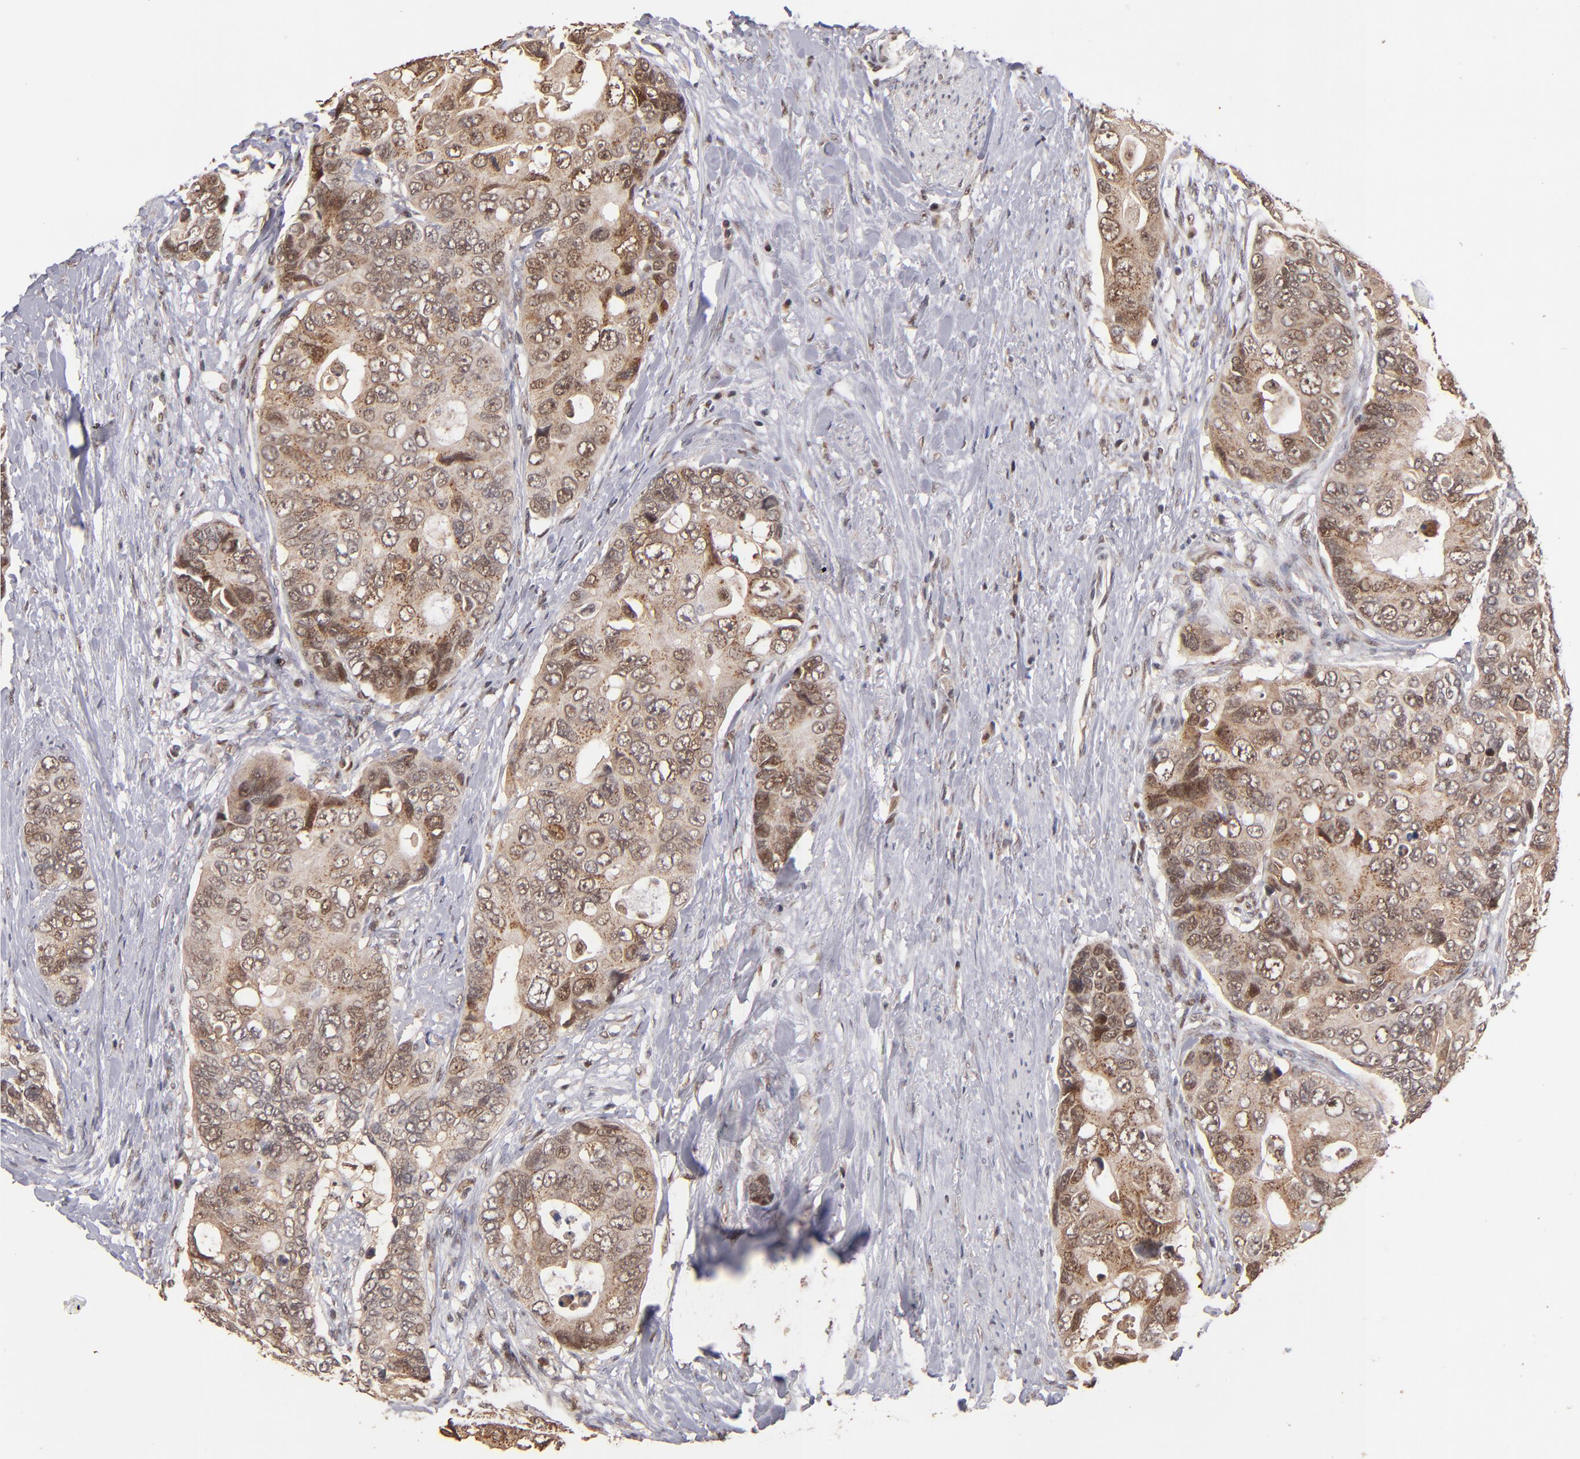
{"staining": {"intensity": "weak", "quantity": "25%-75%", "location": "cytoplasmic/membranous,nuclear"}, "tissue": "colorectal cancer", "cell_type": "Tumor cells", "image_type": "cancer", "snomed": [{"axis": "morphology", "description": "Adenocarcinoma, NOS"}, {"axis": "topography", "description": "Rectum"}], "caption": "Colorectal cancer (adenocarcinoma) tissue reveals weak cytoplasmic/membranous and nuclear positivity in approximately 25%-75% of tumor cells, visualized by immunohistochemistry.", "gene": "EAPP", "patient": {"sex": "female", "age": 67}}